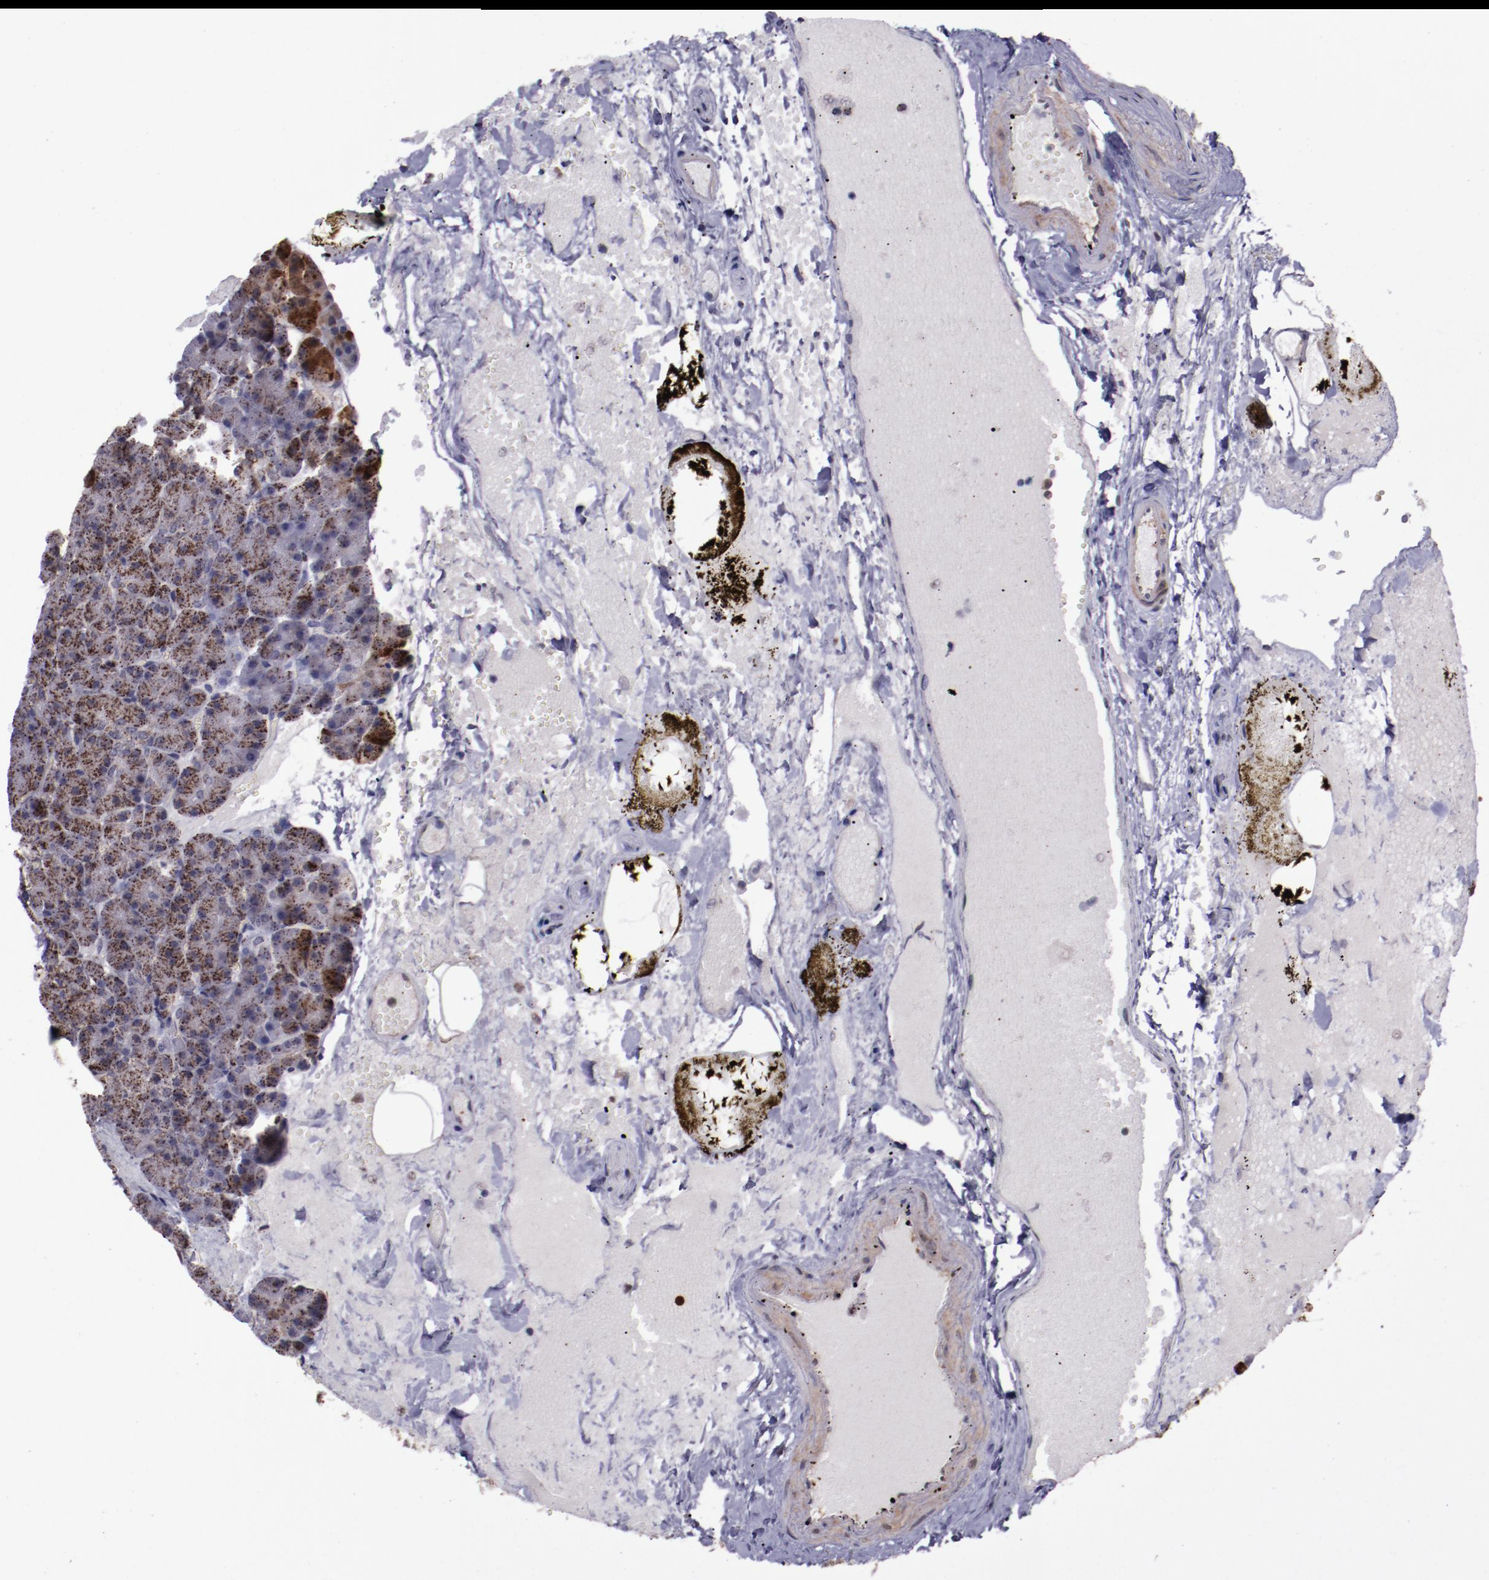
{"staining": {"intensity": "moderate", "quantity": ">75%", "location": "cytoplasmic/membranous"}, "tissue": "pancreas", "cell_type": "Exocrine glandular cells", "image_type": "normal", "snomed": [{"axis": "morphology", "description": "Normal tissue, NOS"}, {"axis": "topography", "description": "Pancreas"}], "caption": "Pancreas was stained to show a protein in brown. There is medium levels of moderate cytoplasmic/membranous expression in about >75% of exocrine glandular cells. Nuclei are stained in blue.", "gene": "LONP1", "patient": {"sex": "female", "age": 35}}